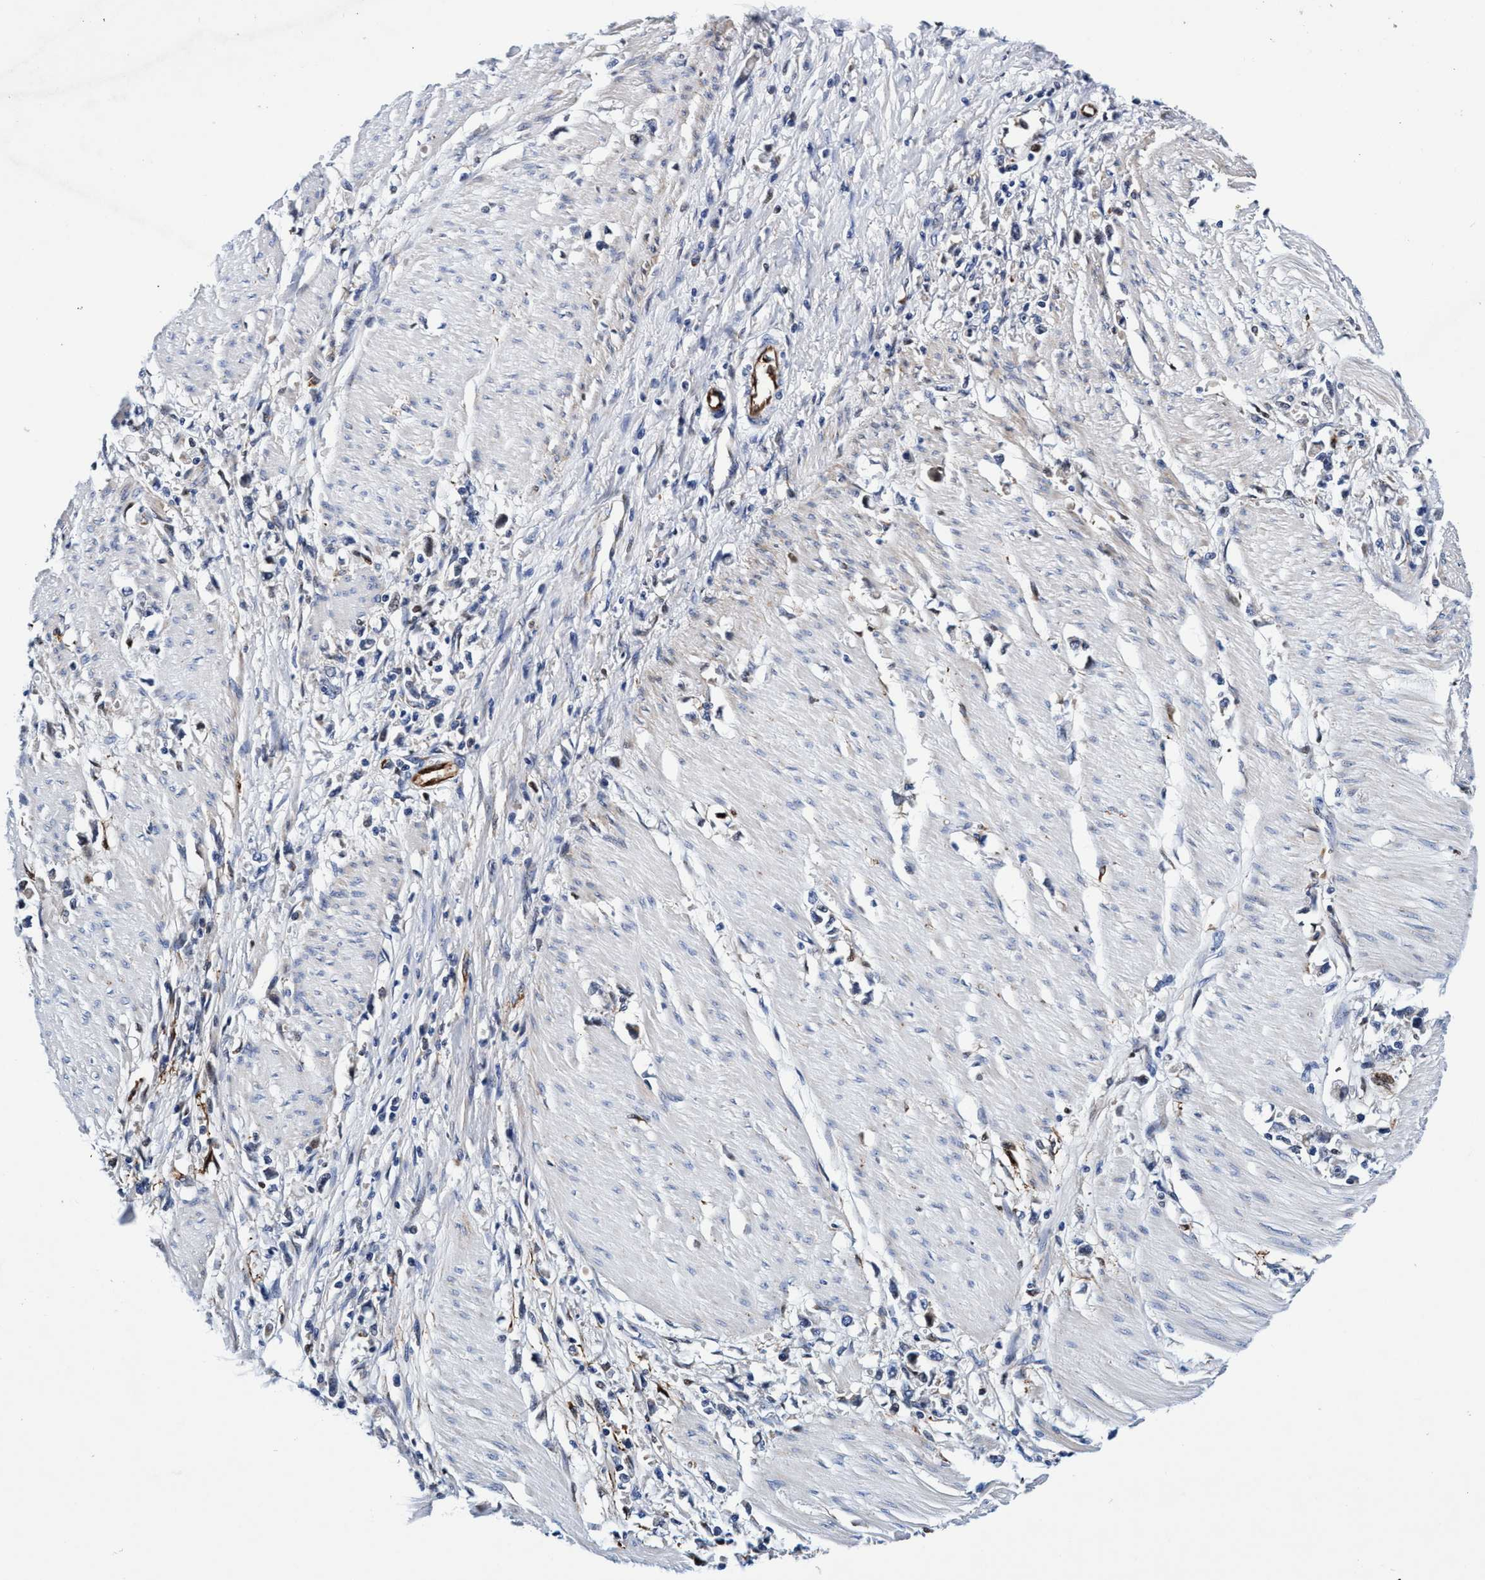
{"staining": {"intensity": "negative", "quantity": "none", "location": "none"}, "tissue": "stomach cancer", "cell_type": "Tumor cells", "image_type": "cancer", "snomed": [{"axis": "morphology", "description": "Adenocarcinoma, NOS"}, {"axis": "topography", "description": "Stomach"}], "caption": "IHC photomicrograph of neoplastic tissue: human stomach cancer stained with DAB (3,3'-diaminobenzidine) demonstrates no significant protein positivity in tumor cells.", "gene": "UBALD2", "patient": {"sex": "female", "age": 59}}